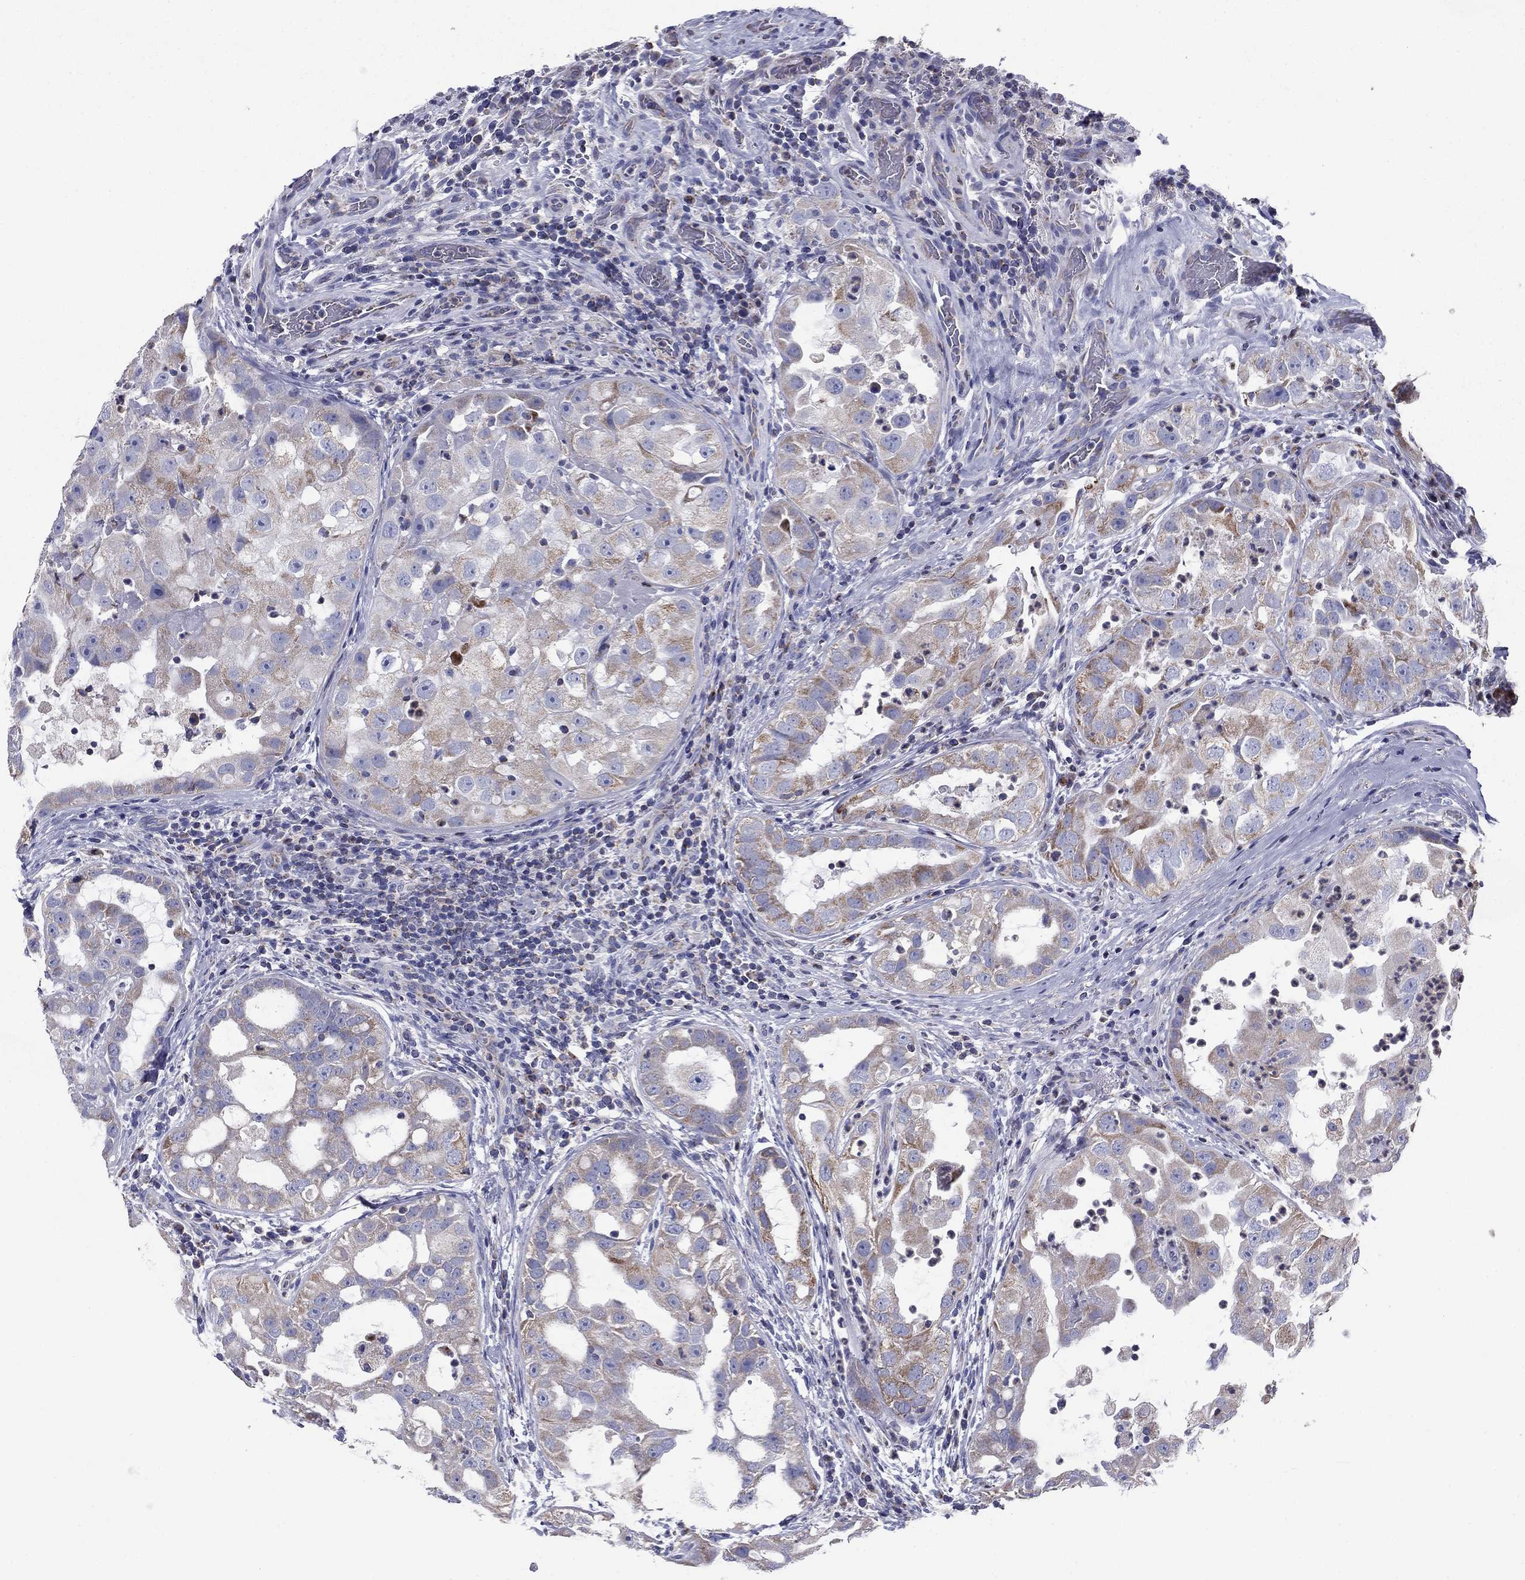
{"staining": {"intensity": "moderate", "quantity": "25%-75%", "location": "cytoplasmic/membranous"}, "tissue": "urothelial cancer", "cell_type": "Tumor cells", "image_type": "cancer", "snomed": [{"axis": "morphology", "description": "Urothelial carcinoma, High grade"}, {"axis": "topography", "description": "Urinary bladder"}], "caption": "High-grade urothelial carcinoma stained with a brown dye reveals moderate cytoplasmic/membranous positive positivity in about 25%-75% of tumor cells.", "gene": "NDUFA4L2", "patient": {"sex": "female", "age": 41}}